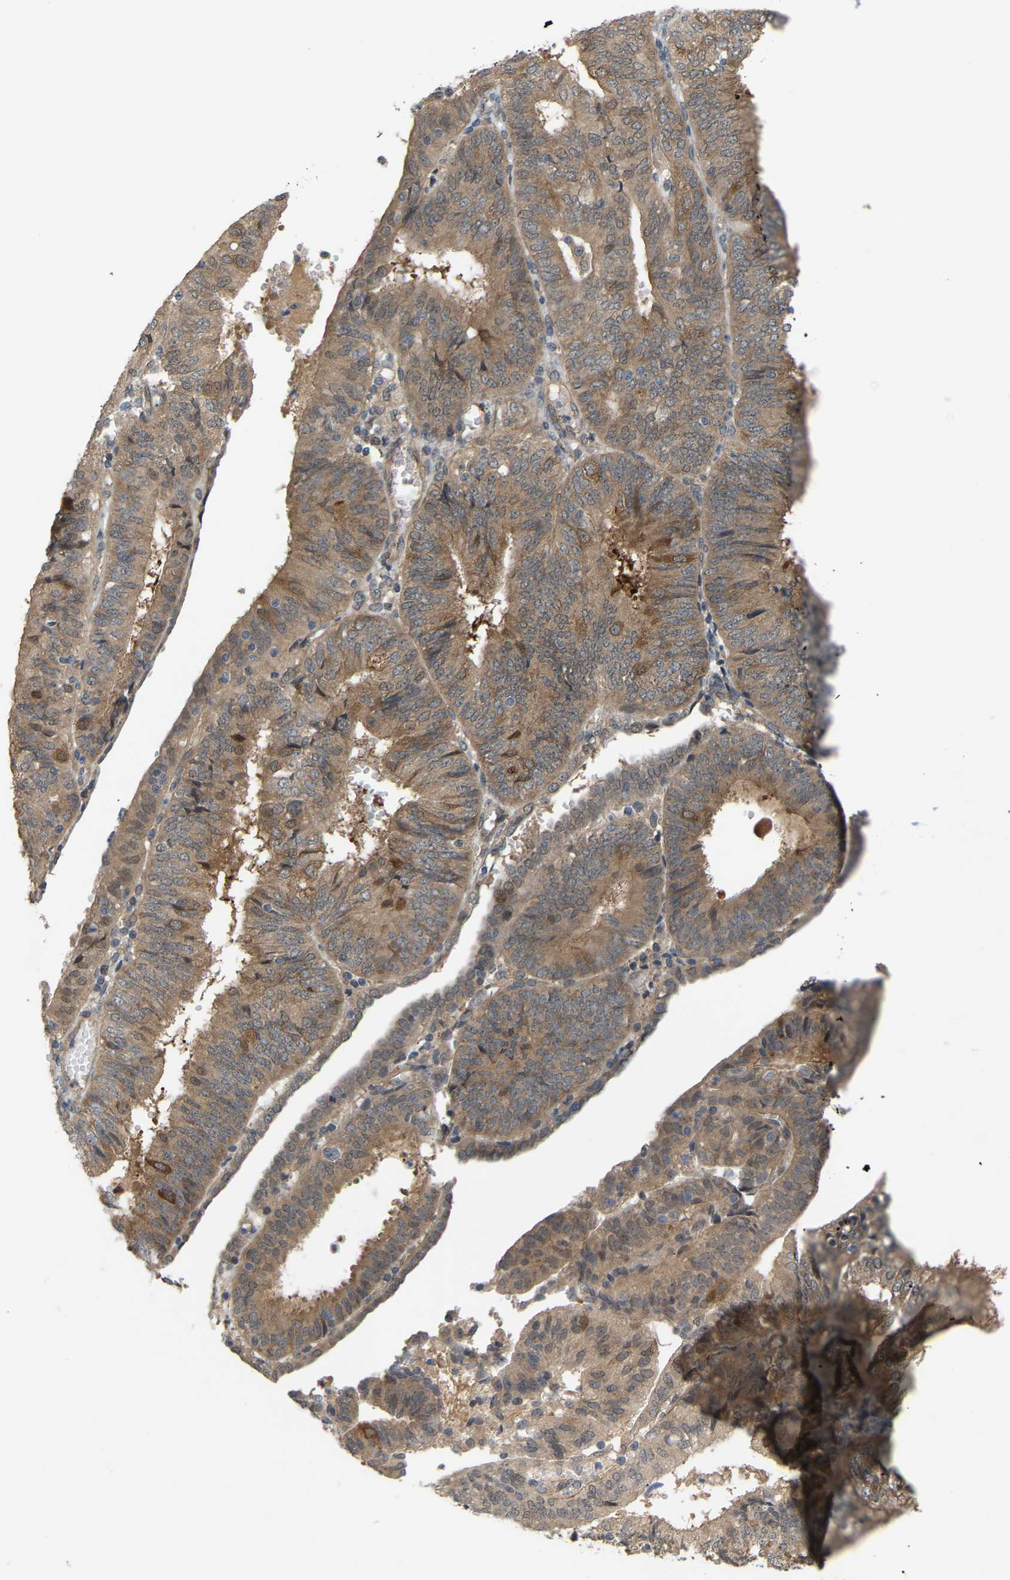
{"staining": {"intensity": "moderate", "quantity": ">75%", "location": "cytoplasmic/membranous"}, "tissue": "endometrial cancer", "cell_type": "Tumor cells", "image_type": "cancer", "snomed": [{"axis": "morphology", "description": "Adenocarcinoma, NOS"}, {"axis": "topography", "description": "Endometrium"}], "caption": "Immunohistochemistry (IHC) staining of endometrial cancer, which exhibits medium levels of moderate cytoplasmic/membranous staining in about >75% of tumor cells indicating moderate cytoplasmic/membranous protein expression. The staining was performed using DAB (brown) for protein detection and nuclei were counterstained in hematoxylin (blue).", "gene": "CROT", "patient": {"sex": "female", "age": 58}}